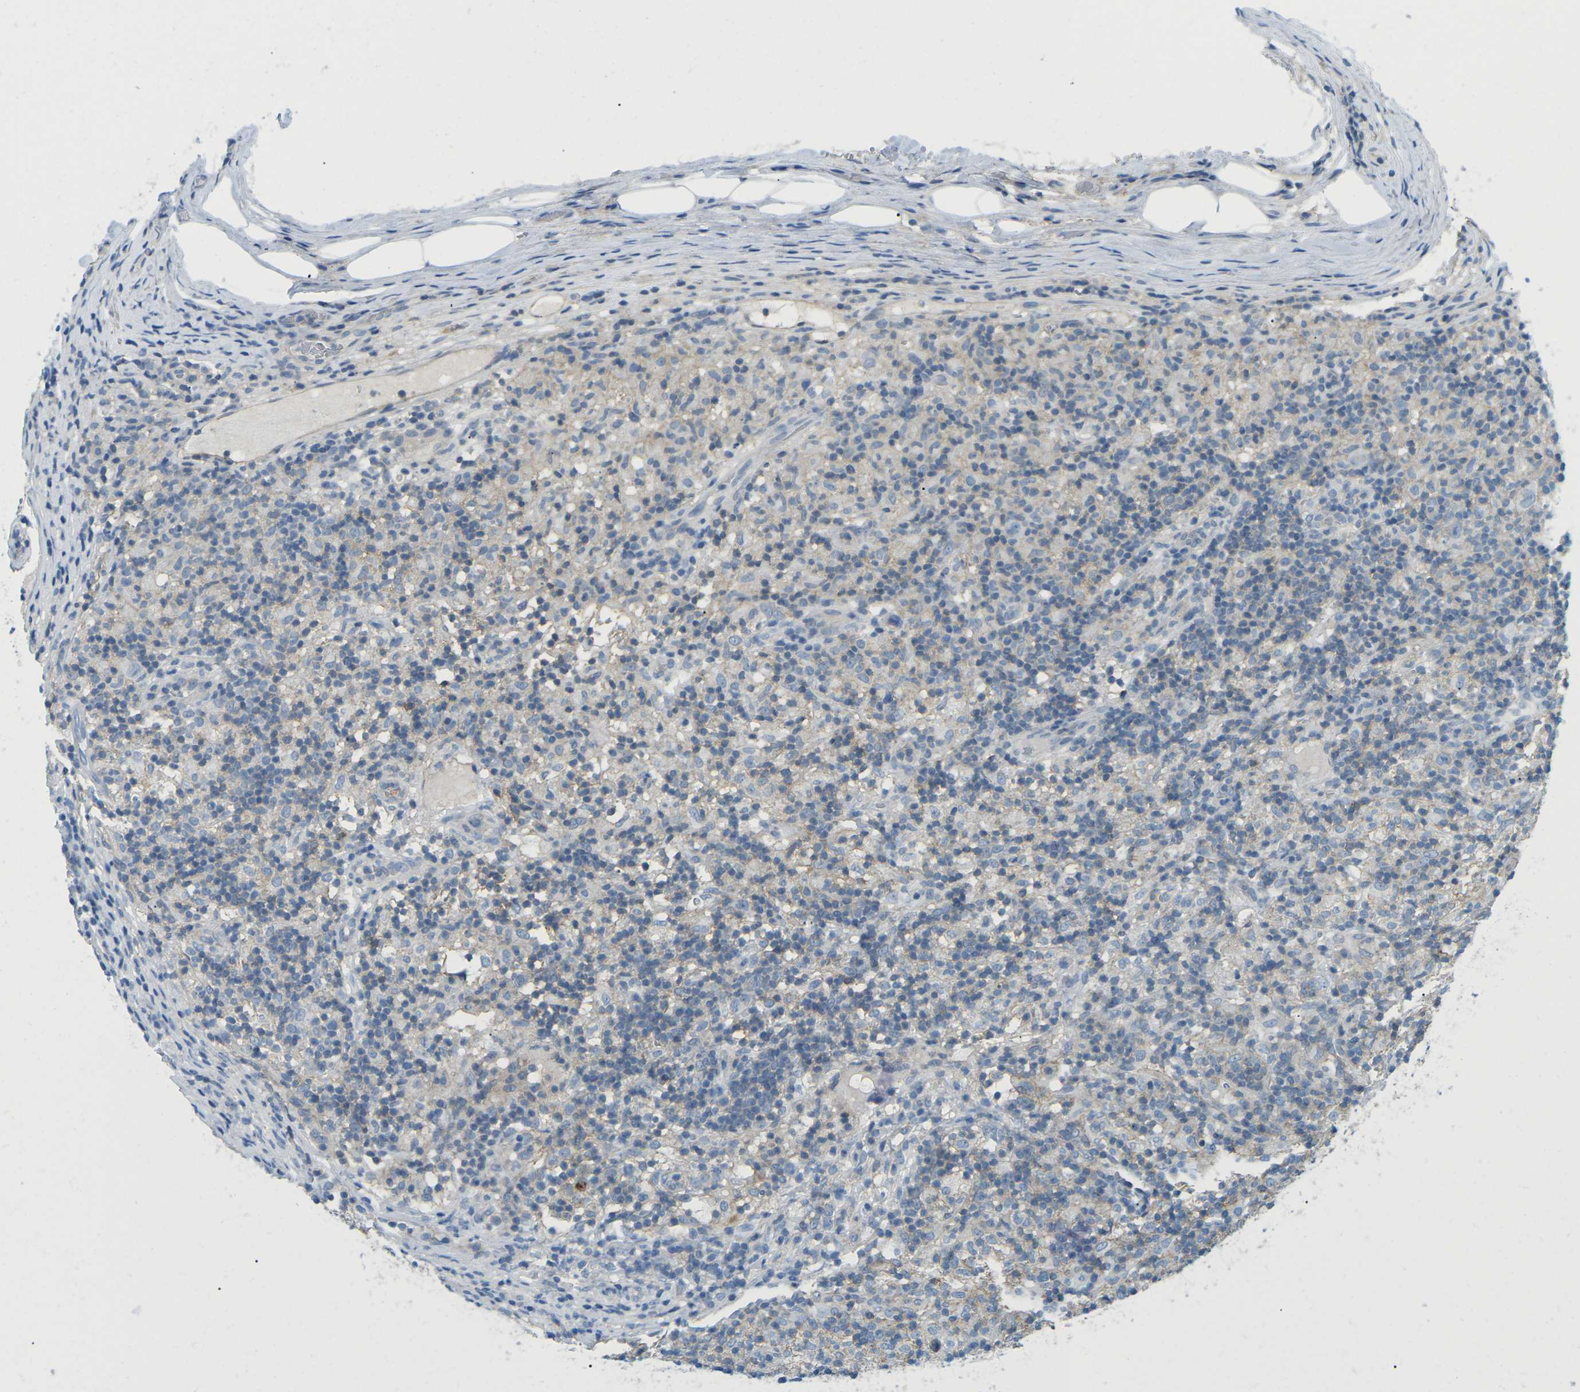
{"staining": {"intensity": "negative", "quantity": "none", "location": "none"}, "tissue": "lymphoma", "cell_type": "Tumor cells", "image_type": "cancer", "snomed": [{"axis": "morphology", "description": "Hodgkin's disease, NOS"}, {"axis": "topography", "description": "Lymph node"}], "caption": "Human Hodgkin's disease stained for a protein using IHC demonstrates no expression in tumor cells.", "gene": "CD47", "patient": {"sex": "male", "age": 70}}